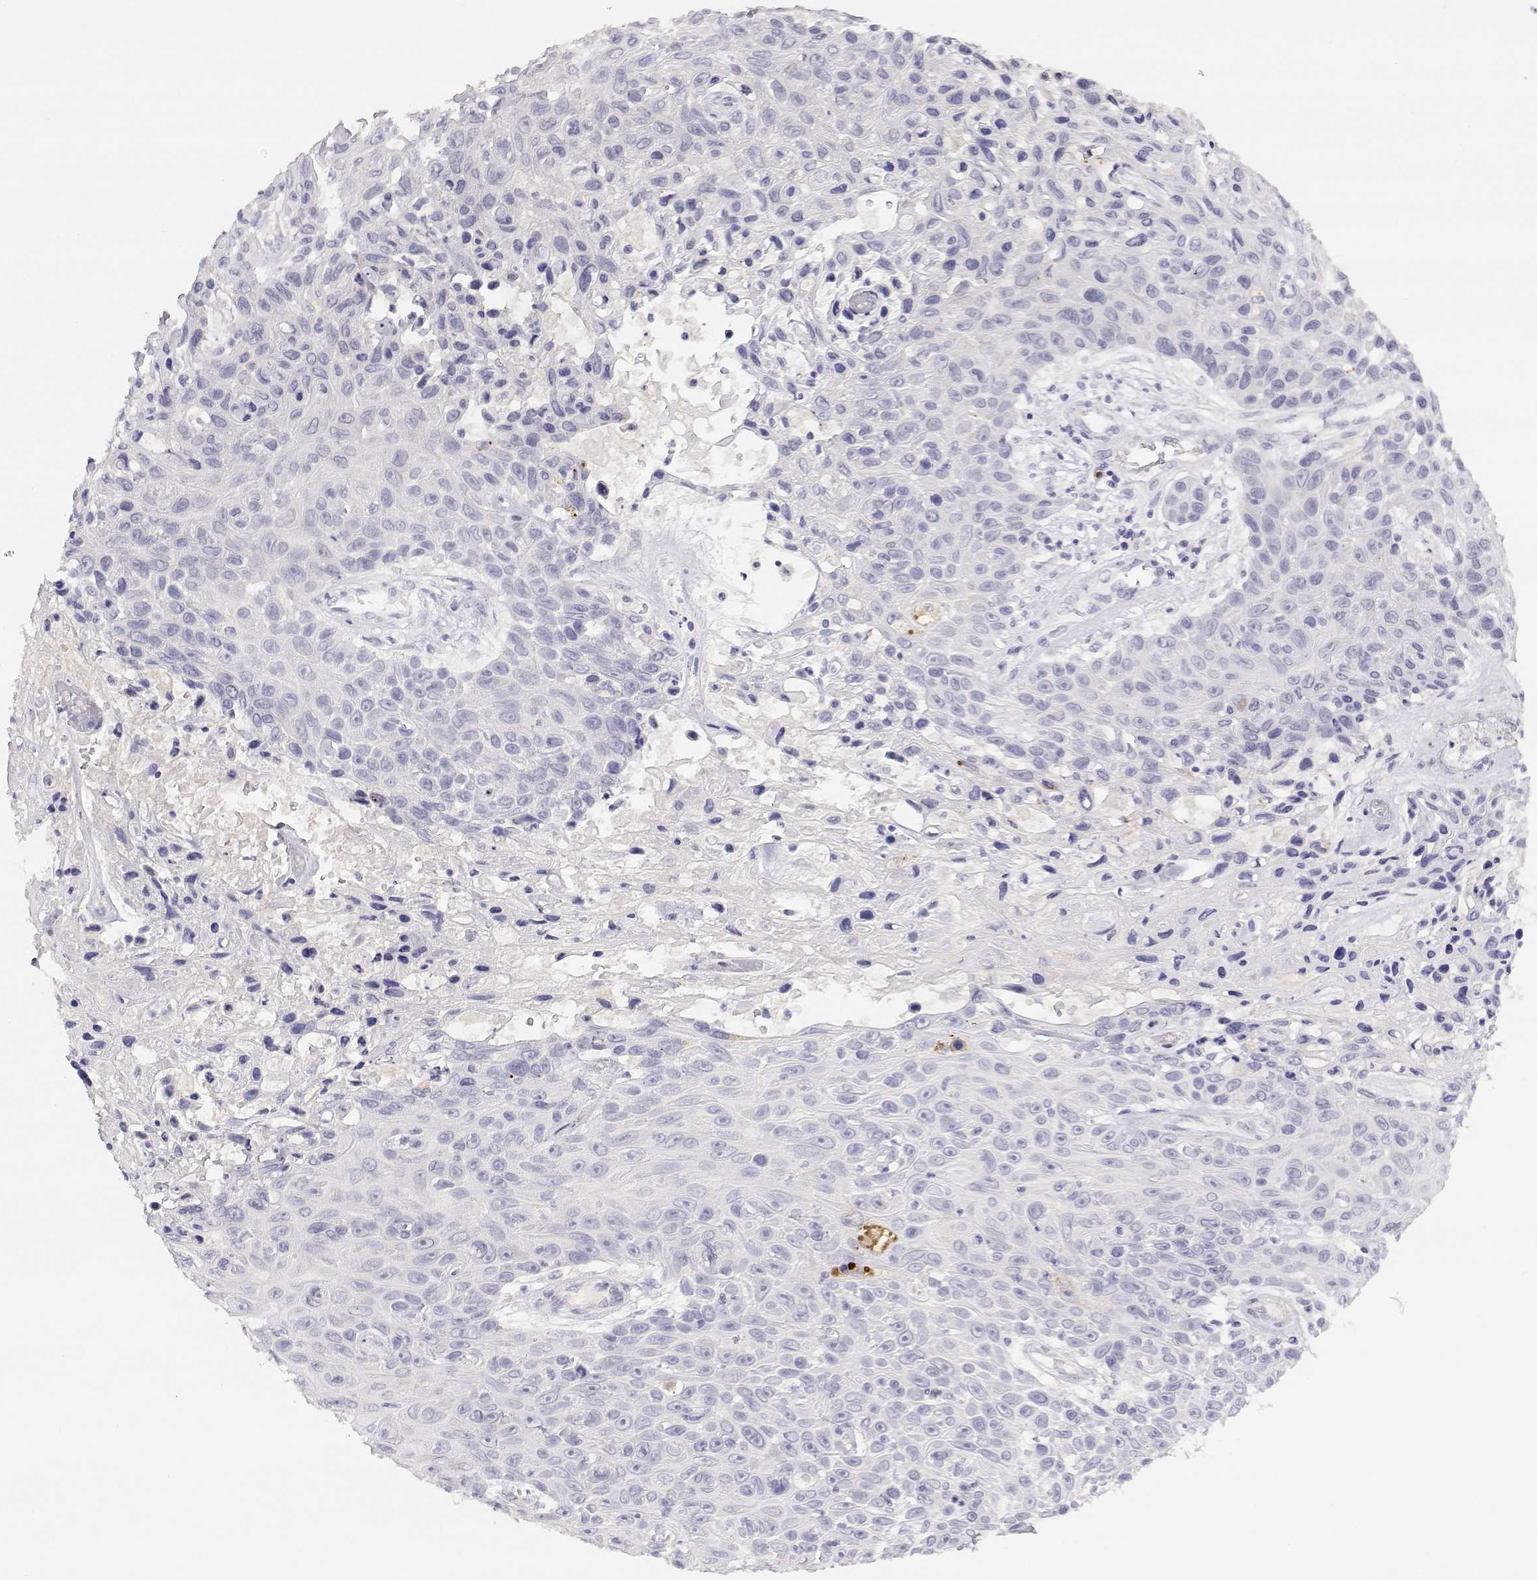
{"staining": {"intensity": "negative", "quantity": "none", "location": "none"}, "tissue": "skin cancer", "cell_type": "Tumor cells", "image_type": "cancer", "snomed": [{"axis": "morphology", "description": "Squamous cell carcinoma, NOS"}, {"axis": "topography", "description": "Skin"}], "caption": "A photomicrograph of human squamous cell carcinoma (skin) is negative for staining in tumor cells. (DAB immunohistochemistry with hematoxylin counter stain).", "gene": "CDHR1", "patient": {"sex": "male", "age": 82}}